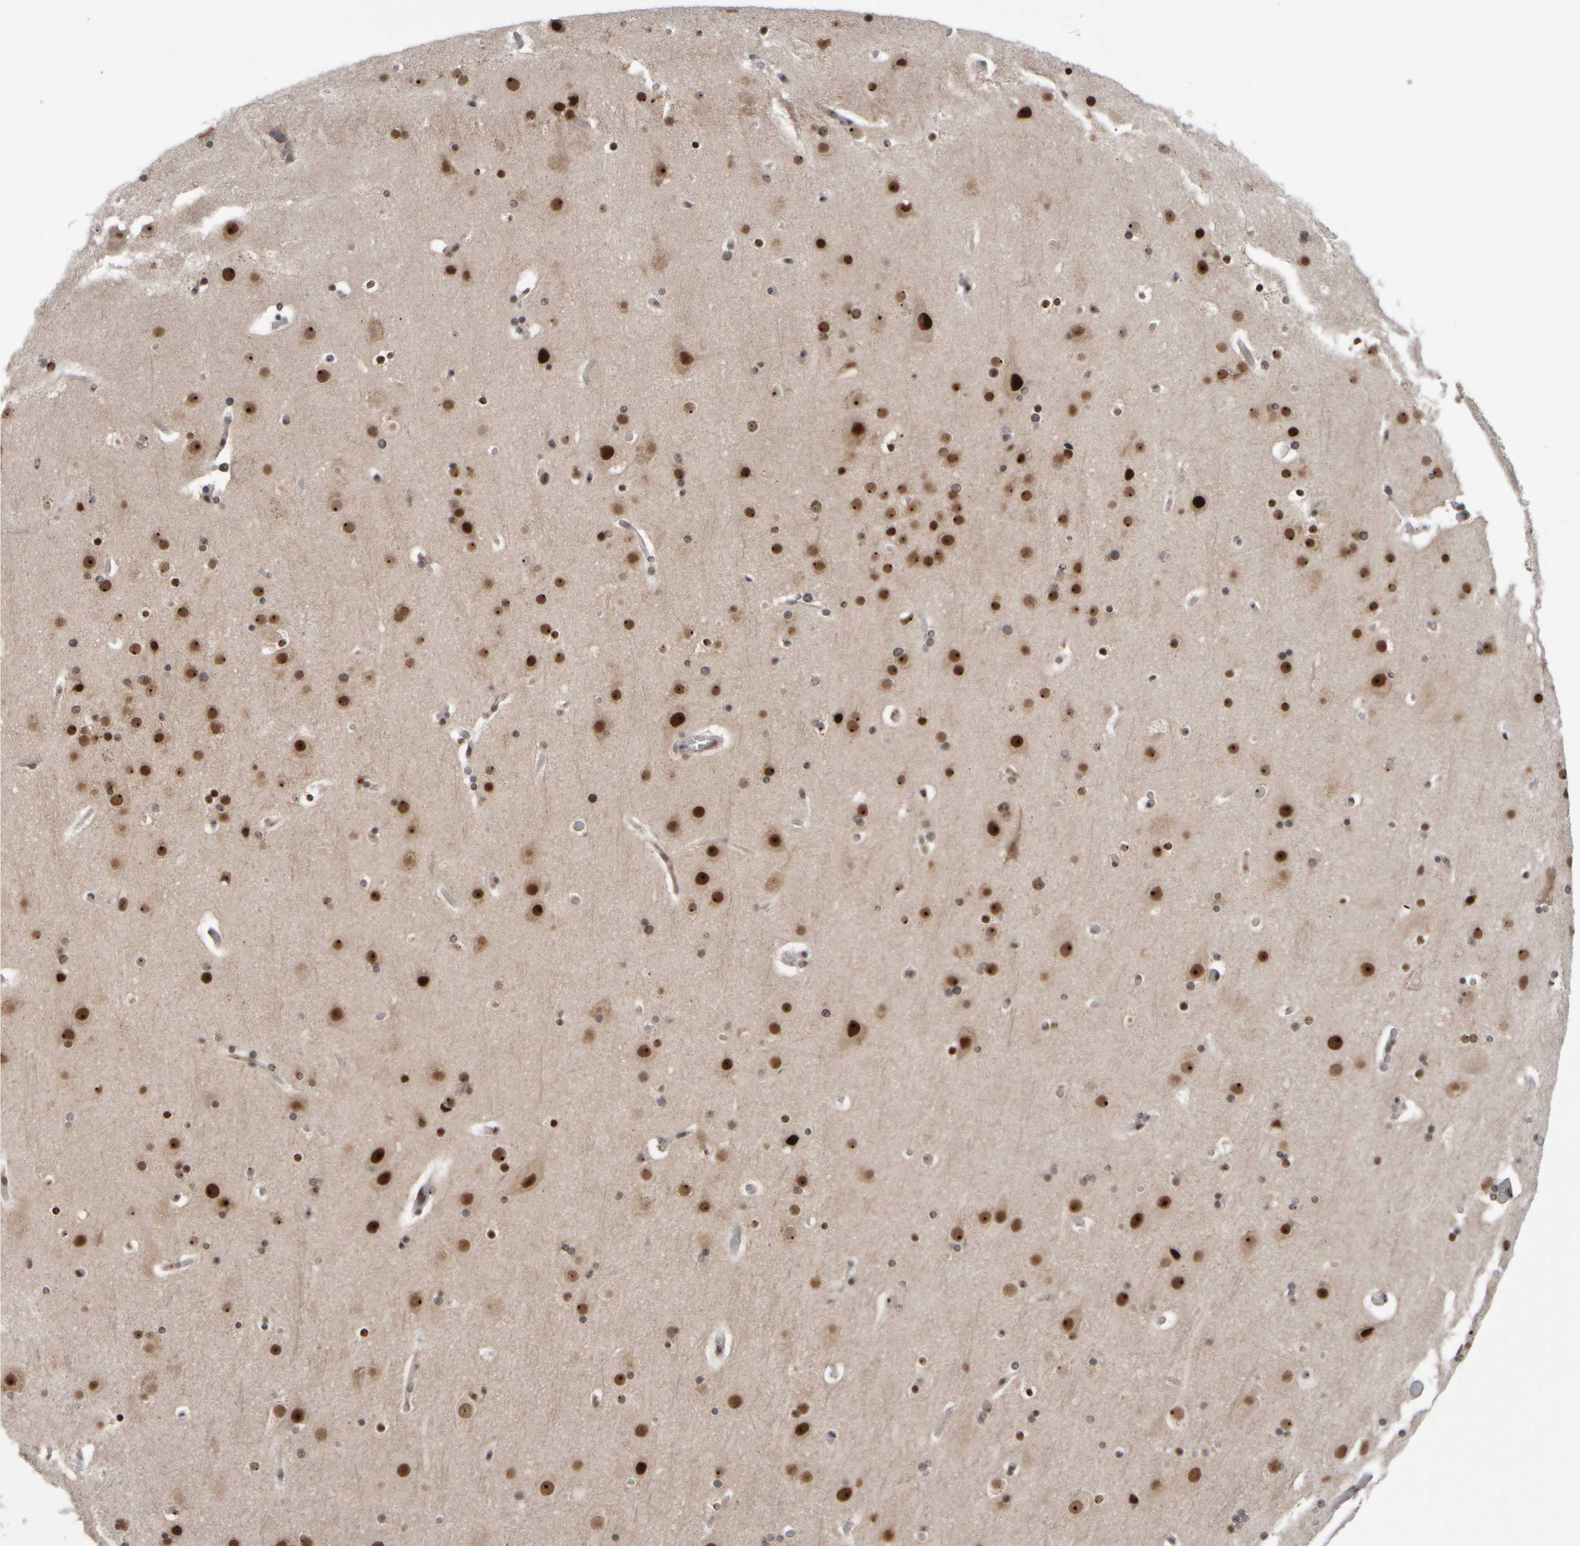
{"staining": {"intensity": "moderate", "quantity": "25%-75%", "location": "nuclear"}, "tissue": "cerebral cortex", "cell_type": "Endothelial cells", "image_type": "normal", "snomed": [{"axis": "morphology", "description": "Normal tissue, NOS"}, {"axis": "topography", "description": "Cerebral cortex"}], "caption": "The immunohistochemical stain labels moderate nuclear staining in endothelial cells of normal cerebral cortex.", "gene": "SURF6", "patient": {"sex": "male", "age": 57}}